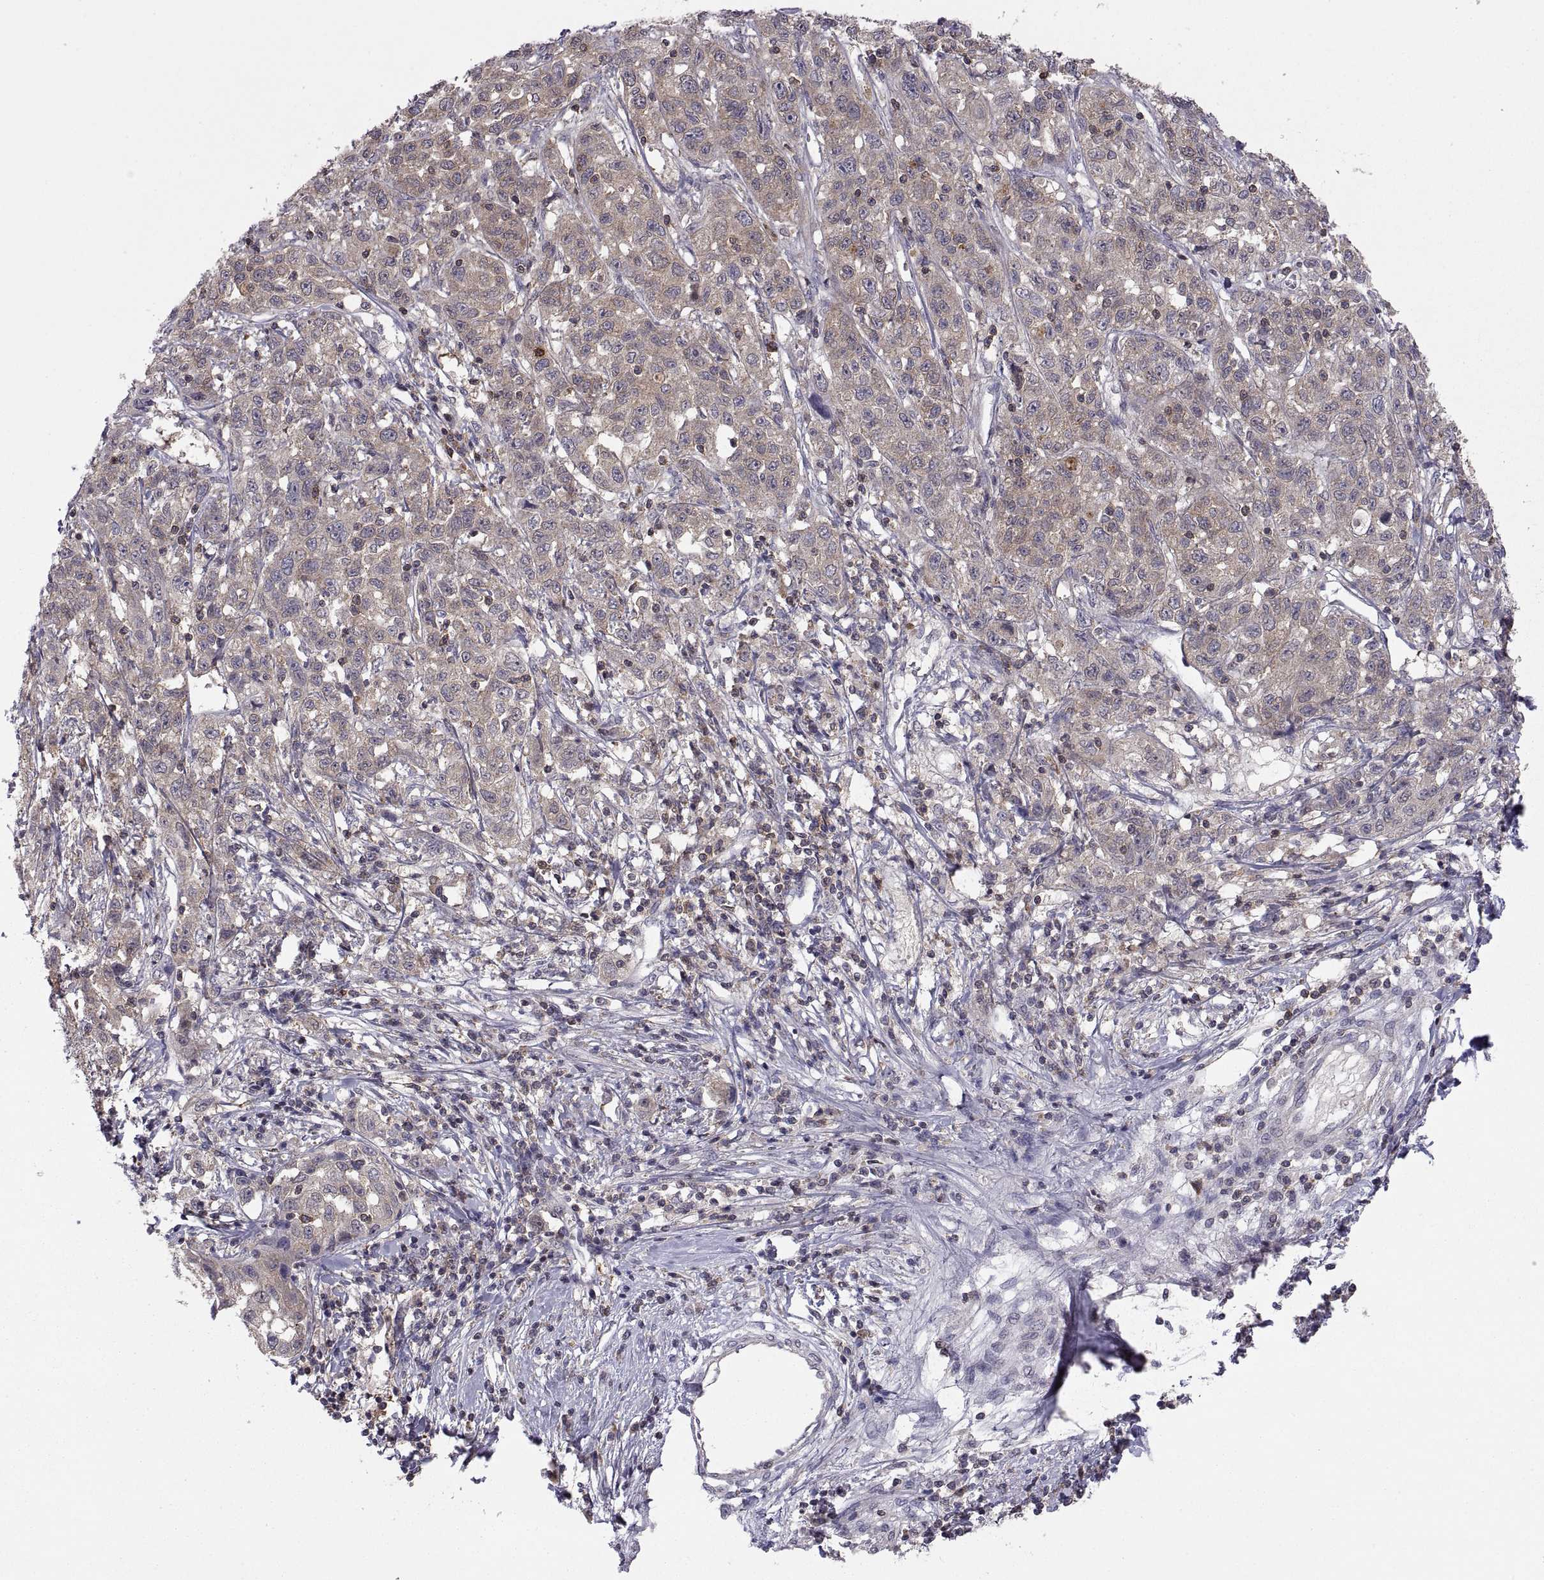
{"staining": {"intensity": "weak", "quantity": ">75%", "location": "cytoplasmic/membranous"}, "tissue": "liver cancer", "cell_type": "Tumor cells", "image_type": "cancer", "snomed": [{"axis": "morphology", "description": "Adenocarcinoma, NOS"}, {"axis": "morphology", "description": "Cholangiocarcinoma"}, {"axis": "topography", "description": "Liver"}], "caption": "High-power microscopy captured an immunohistochemistry (IHC) photomicrograph of liver cancer (cholangiocarcinoma), revealing weak cytoplasmic/membranous staining in about >75% of tumor cells.", "gene": "EZR", "patient": {"sex": "male", "age": 64}}